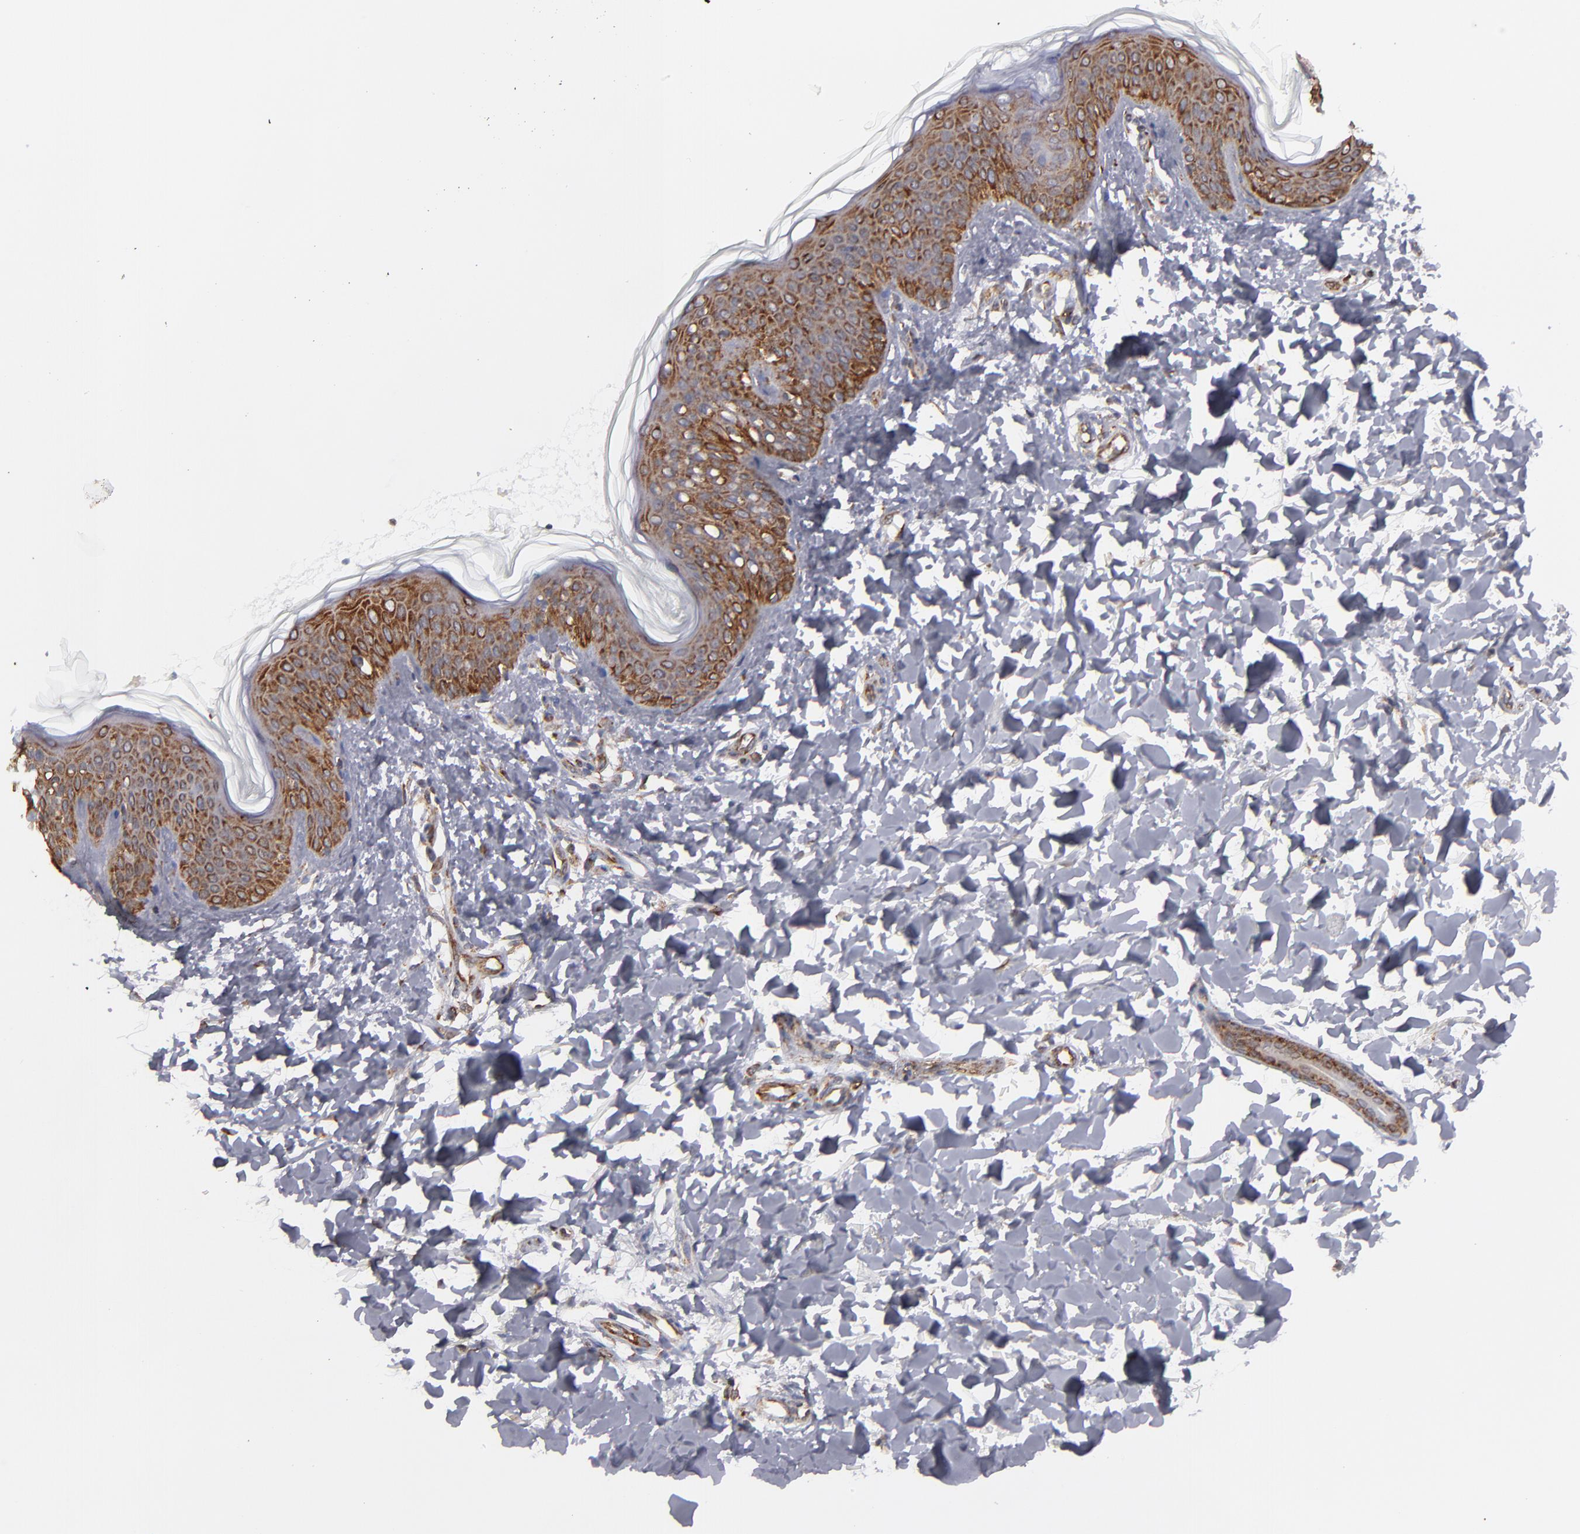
{"staining": {"intensity": "moderate", "quantity": ">75%", "location": "cytoplasmic/membranous"}, "tissue": "skin", "cell_type": "Fibroblasts", "image_type": "normal", "snomed": [{"axis": "morphology", "description": "Normal tissue, NOS"}, {"axis": "topography", "description": "Skin"}], "caption": "Immunohistochemical staining of benign human skin reveals moderate cytoplasmic/membranous protein positivity in approximately >75% of fibroblasts. Nuclei are stained in blue.", "gene": "KTN1", "patient": {"sex": "female", "age": 4}}